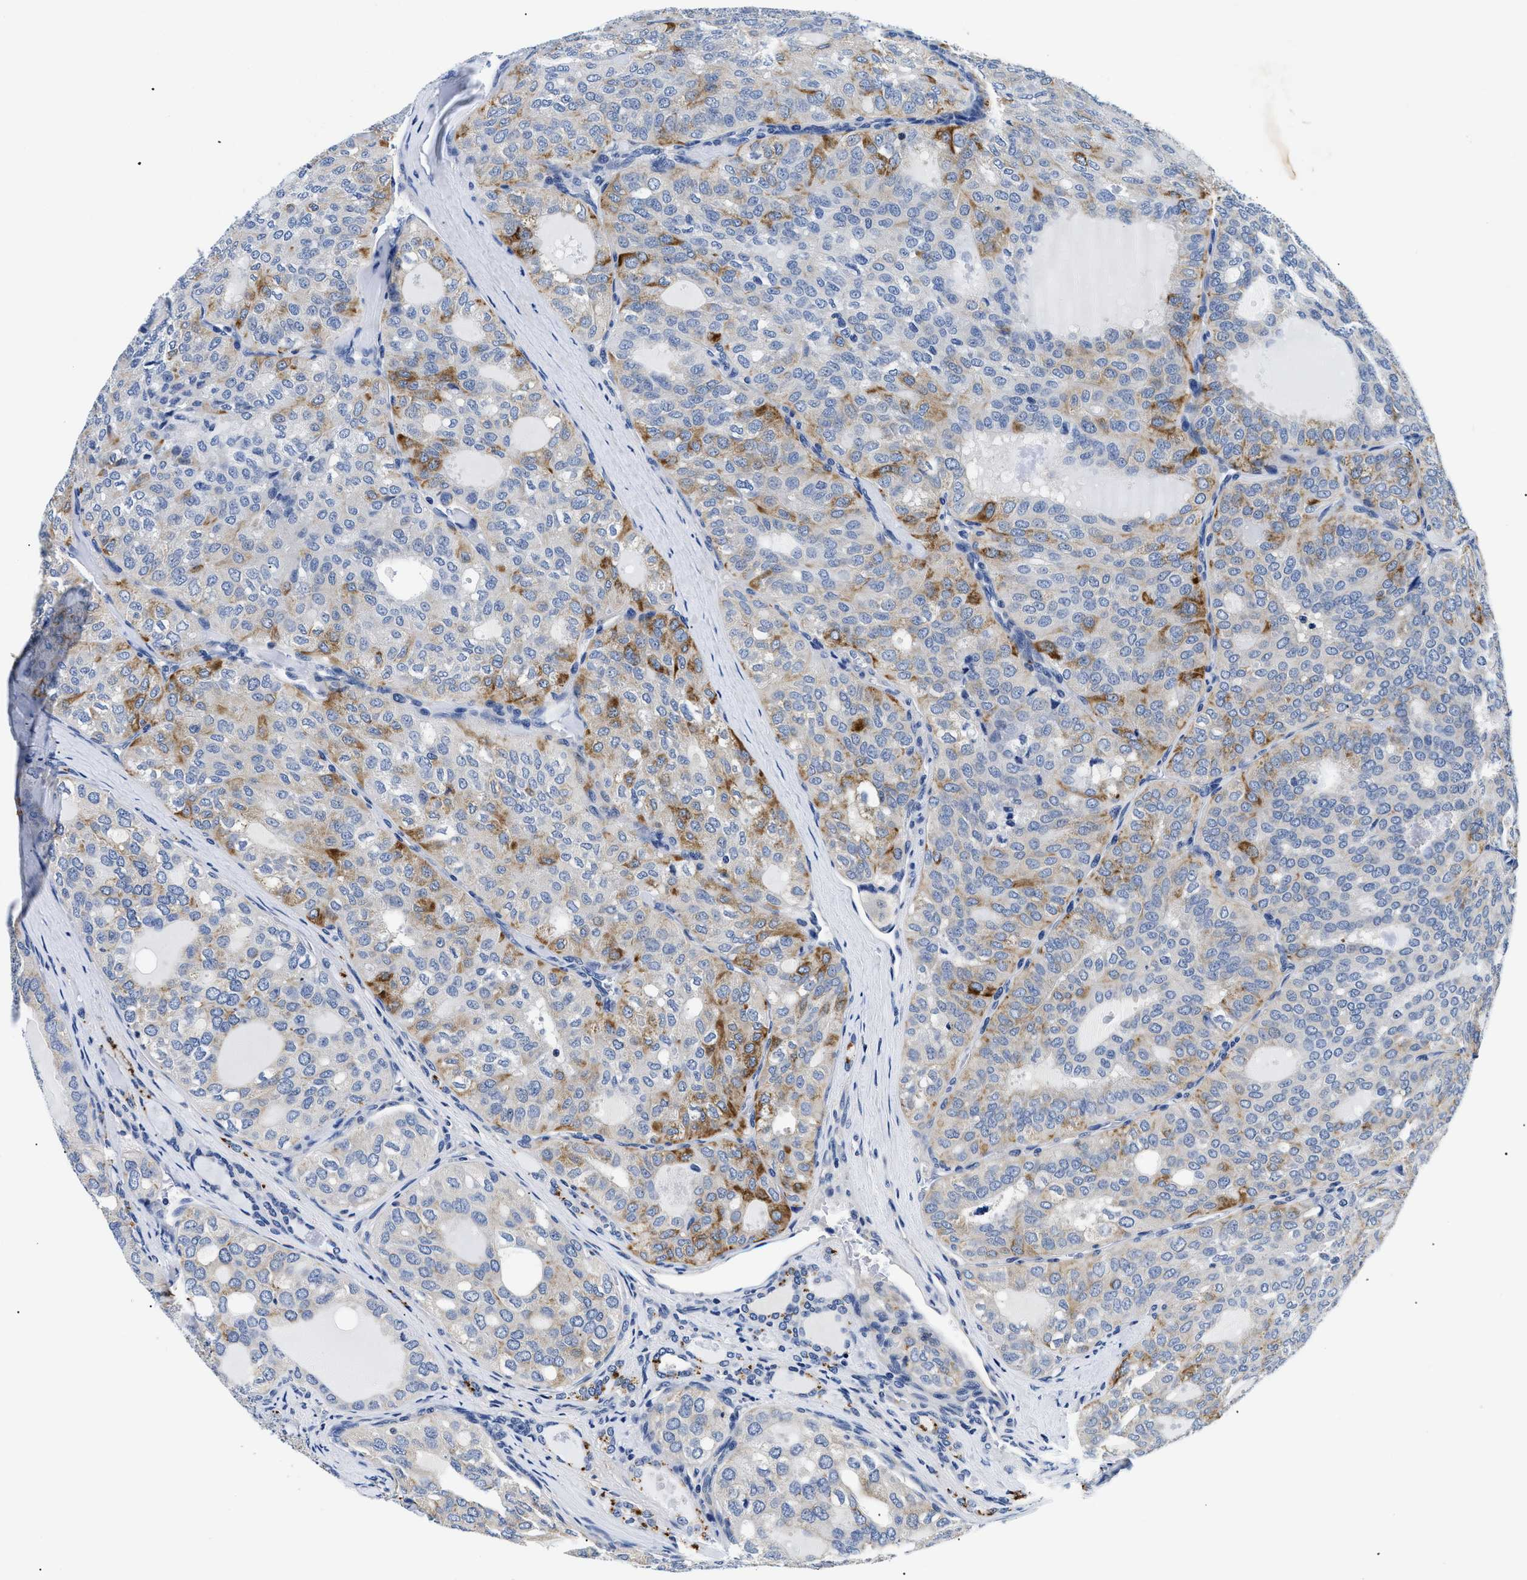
{"staining": {"intensity": "moderate", "quantity": "<25%", "location": "cytoplasmic/membranous"}, "tissue": "thyroid cancer", "cell_type": "Tumor cells", "image_type": "cancer", "snomed": [{"axis": "morphology", "description": "Follicular adenoma carcinoma, NOS"}, {"axis": "topography", "description": "Thyroid gland"}], "caption": "Follicular adenoma carcinoma (thyroid) was stained to show a protein in brown. There is low levels of moderate cytoplasmic/membranous staining in about <25% of tumor cells. Ihc stains the protein of interest in brown and the nuclei are stained blue.", "gene": "MEA1", "patient": {"sex": "male", "age": 75}}